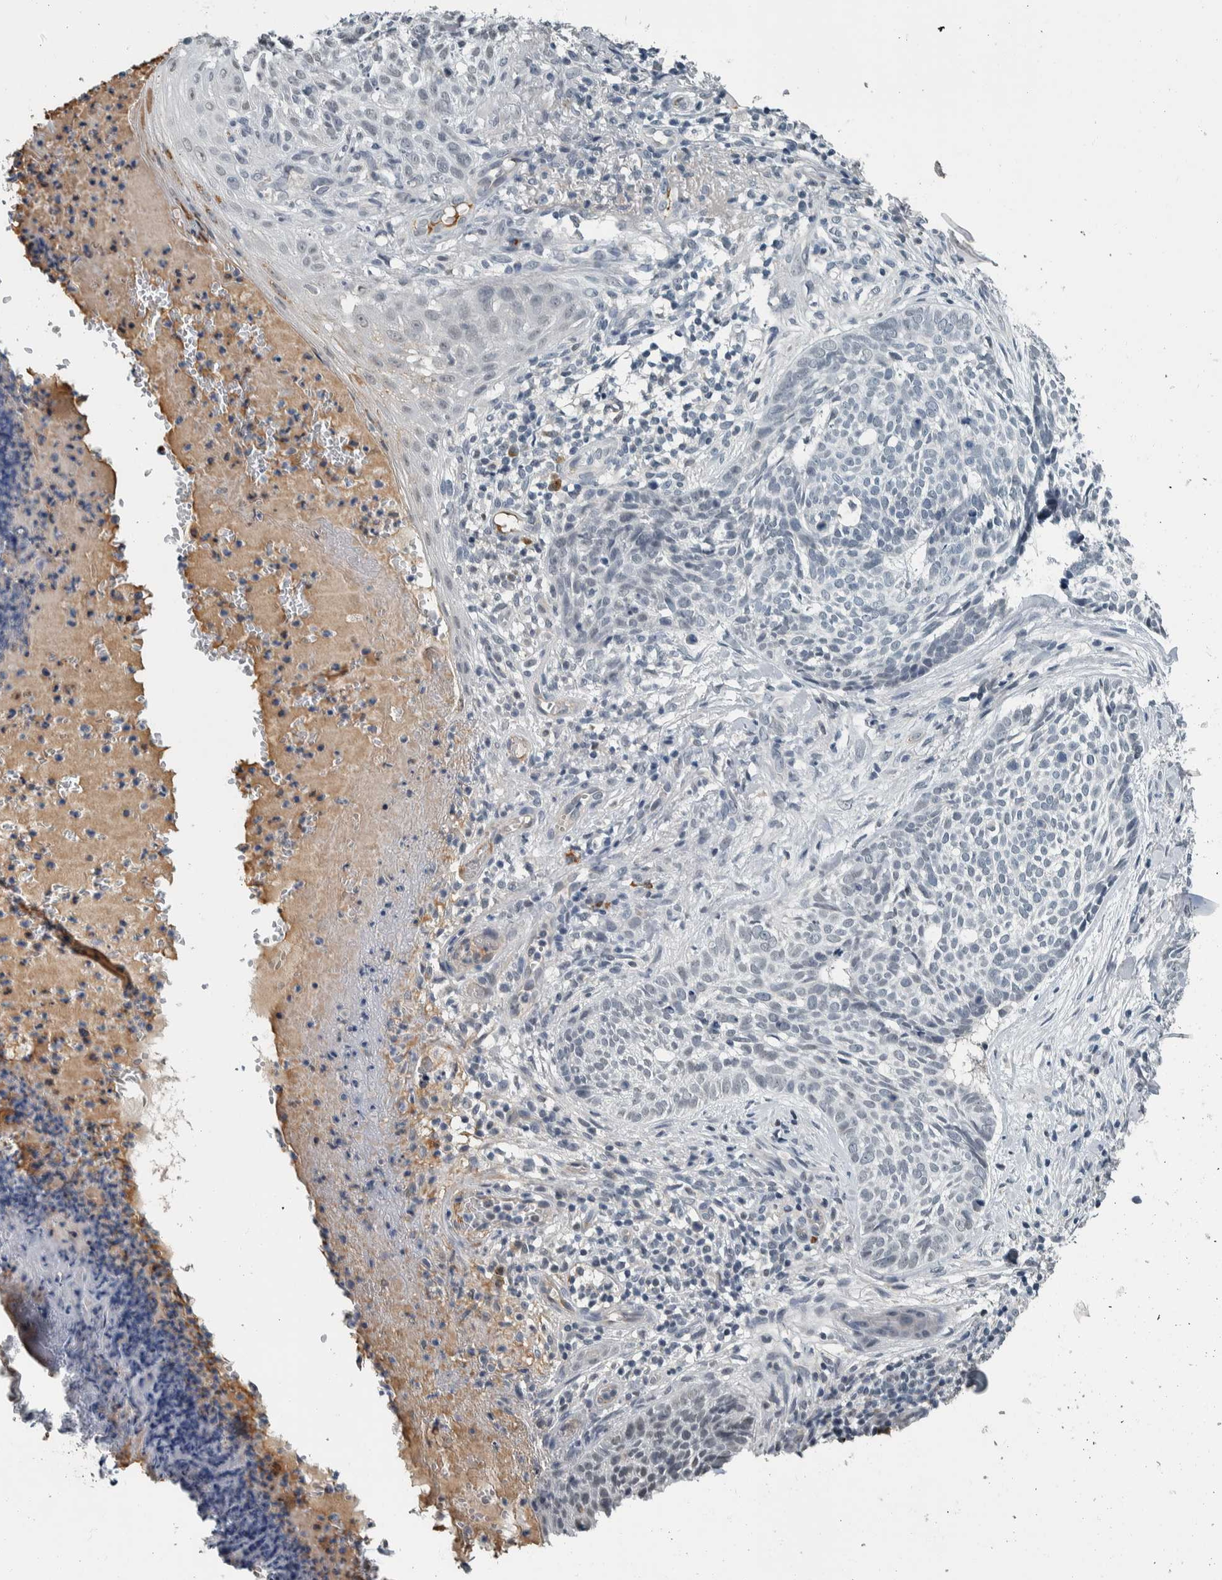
{"staining": {"intensity": "negative", "quantity": "none", "location": "none"}, "tissue": "skin cancer", "cell_type": "Tumor cells", "image_type": "cancer", "snomed": [{"axis": "morphology", "description": "Normal tissue, NOS"}, {"axis": "morphology", "description": "Basal cell carcinoma"}, {"axis": "topography", "description": "Skin"}], "caption": "Skin cancer (basal cell carcinoma) was stained to show a protein in brown. There is no significant staining in tumor cells.", "gene": "CAVIN4", "patient": {"sex": "male", "age": 67}}